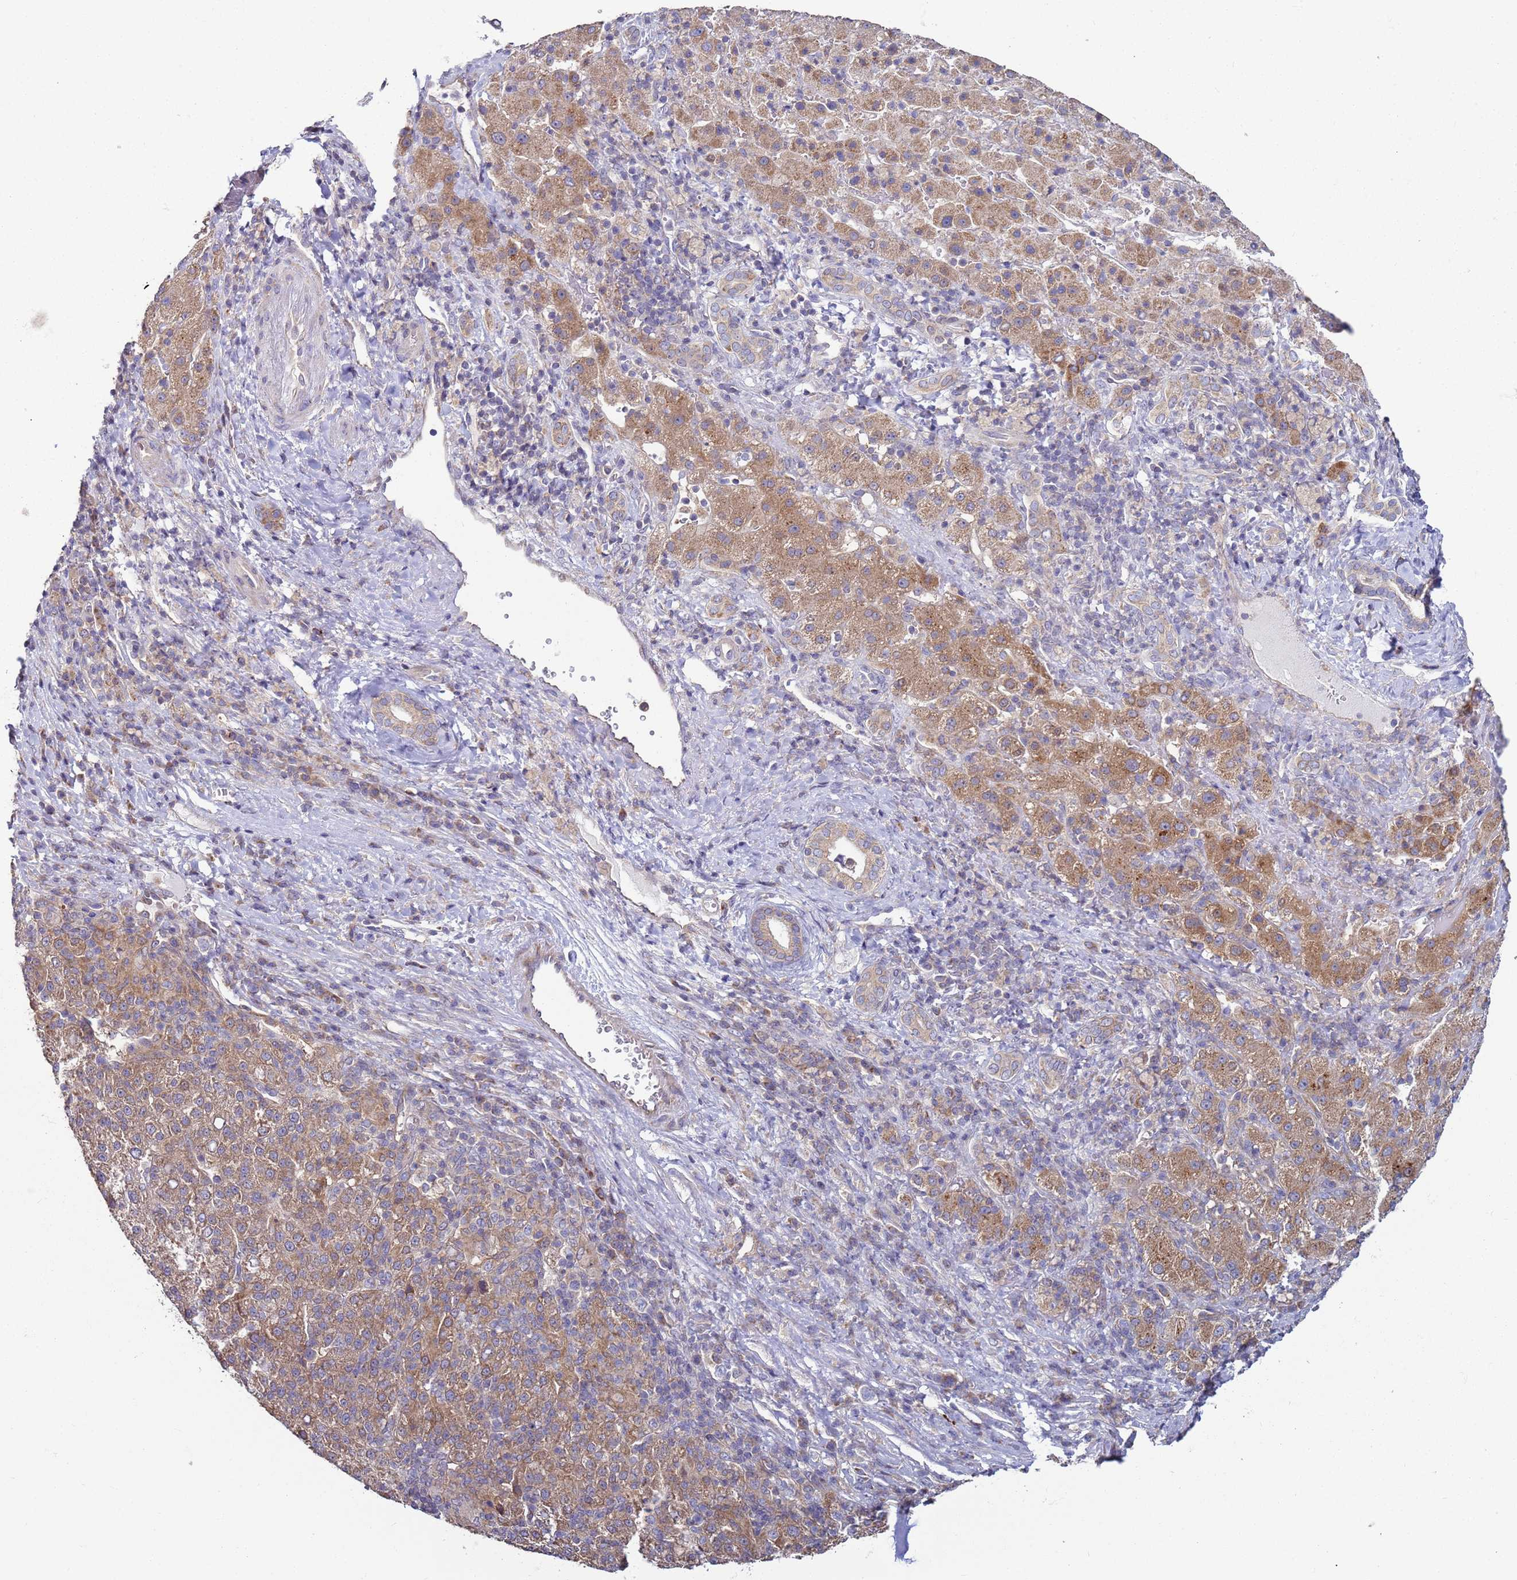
{"staining": {"intensity": "moderate", "quantity": ">75%", "location": "cytoplasmic/membranous"}, "tissue": "liver cancer", "cell_type": "Tumor cells", "image_type": "cancer", "snomed": [{"axis": "morphology", "description": "Carcinoma, Hepatocellular, NOS"}, {"axis": "topography", "description": "Liver"}], "caption": "A medium amount of moderate cytoplasmic/membranous expression is present in about >75% of tumor cells in liver cancer (hepatocellular carcinoma) tissue.", "gene": "DIP2B", "patient": {"sex": "female", "age": 58}}